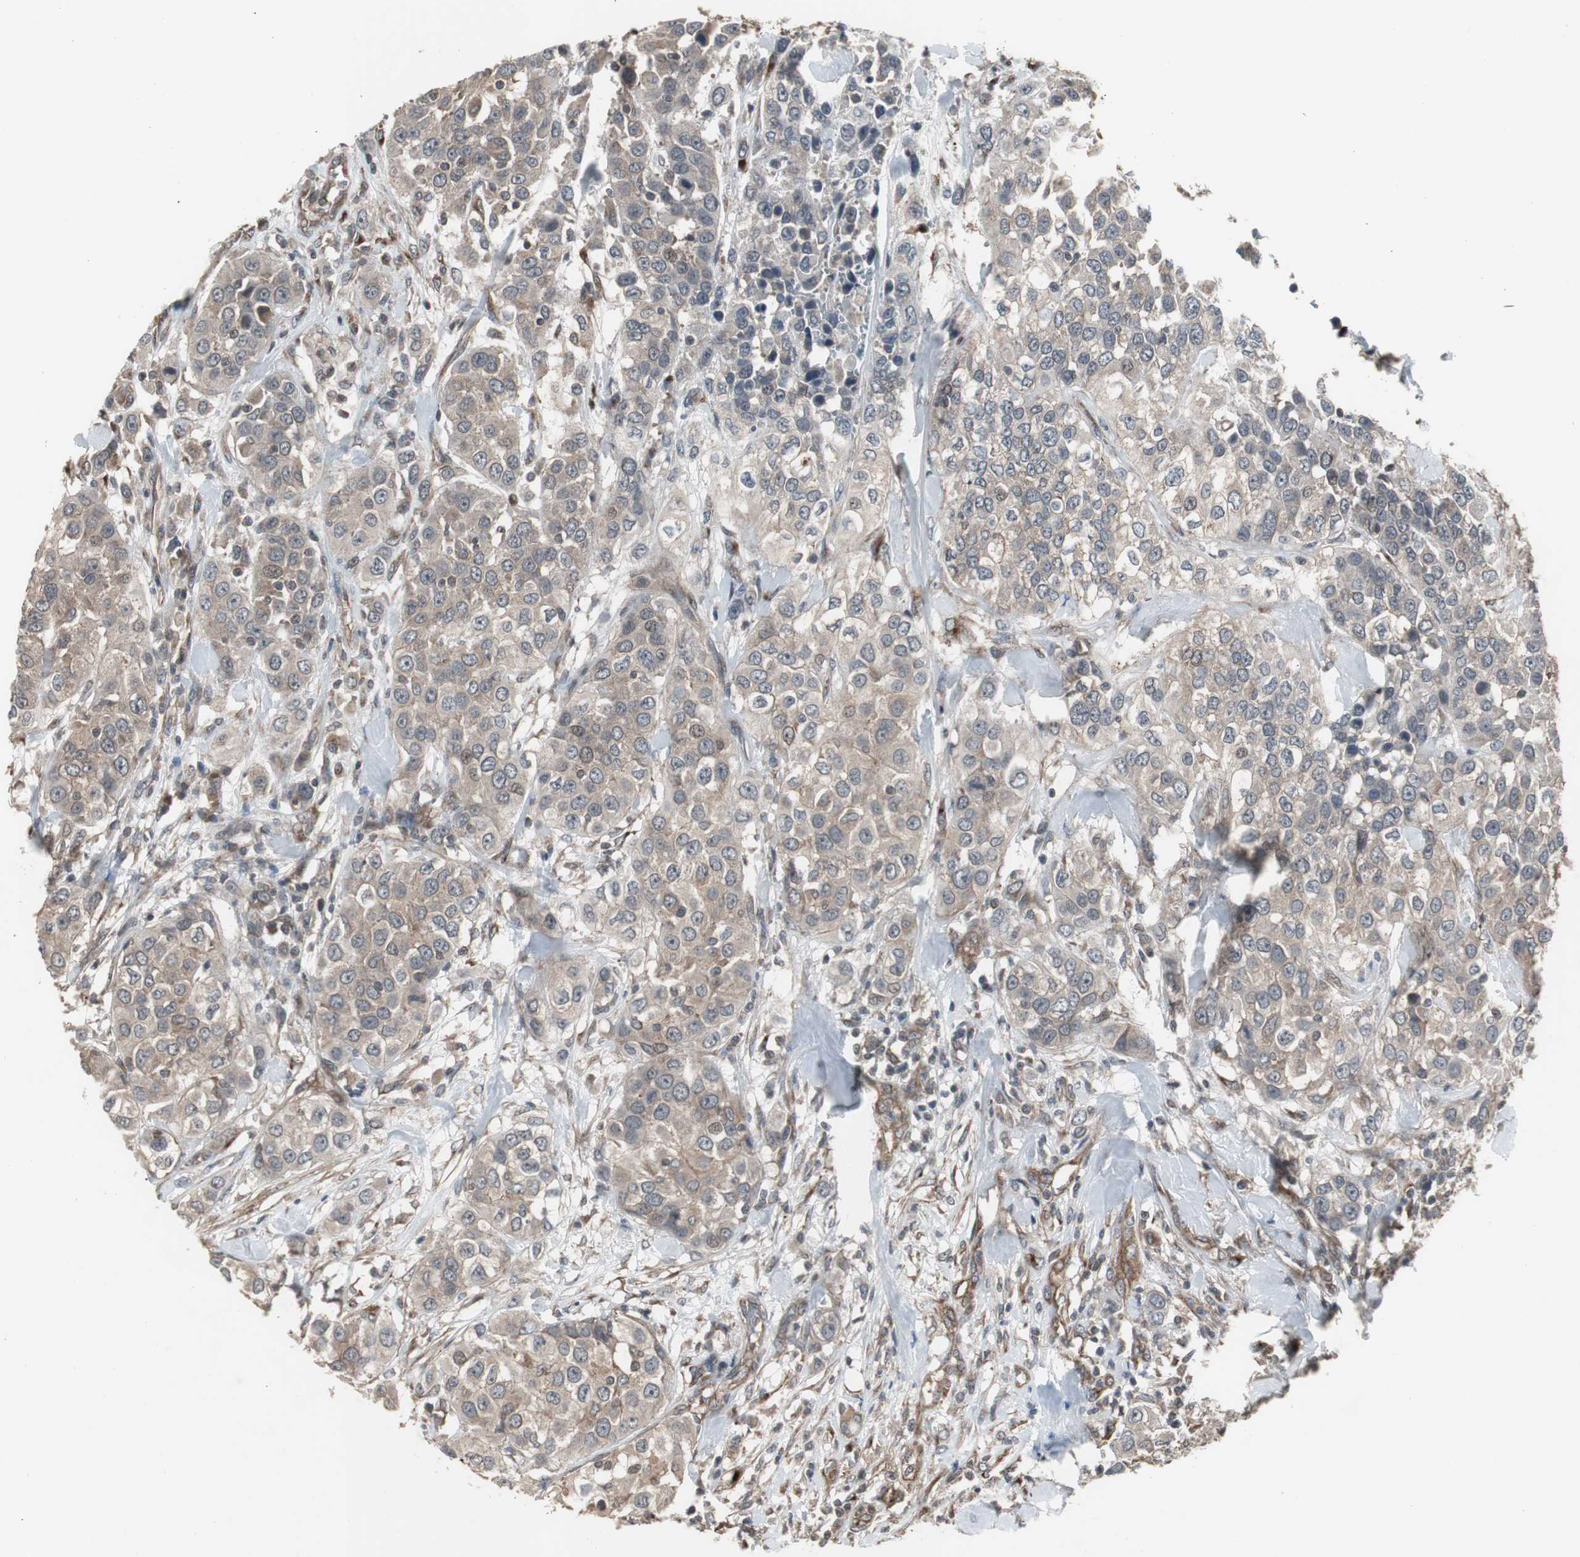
{"staining": {"intensity": "weak", "quantity": ">75%", "location": "cytoplasmic/membranous"}, "tissue": "urothelial cancer", "cell_type": "Tumor cells", "image_type": "cancer", "snomed": [{"axis": "morphology", "description": "Urothelial carcinoma, High grade"}, {"axis": "topography", "description": "Urinary bladder"}], "caption": "Tumor cells display weak cytoplasmic/membranous expression in approximately >75% of cells in urothelial cancer. Using DAB (brown) and hematoxylin (blue) stains, captured at high magnification using brightfield microscopy.", "gene": "ATP2B2", "patient": {"sex": "female", "age": 80}}